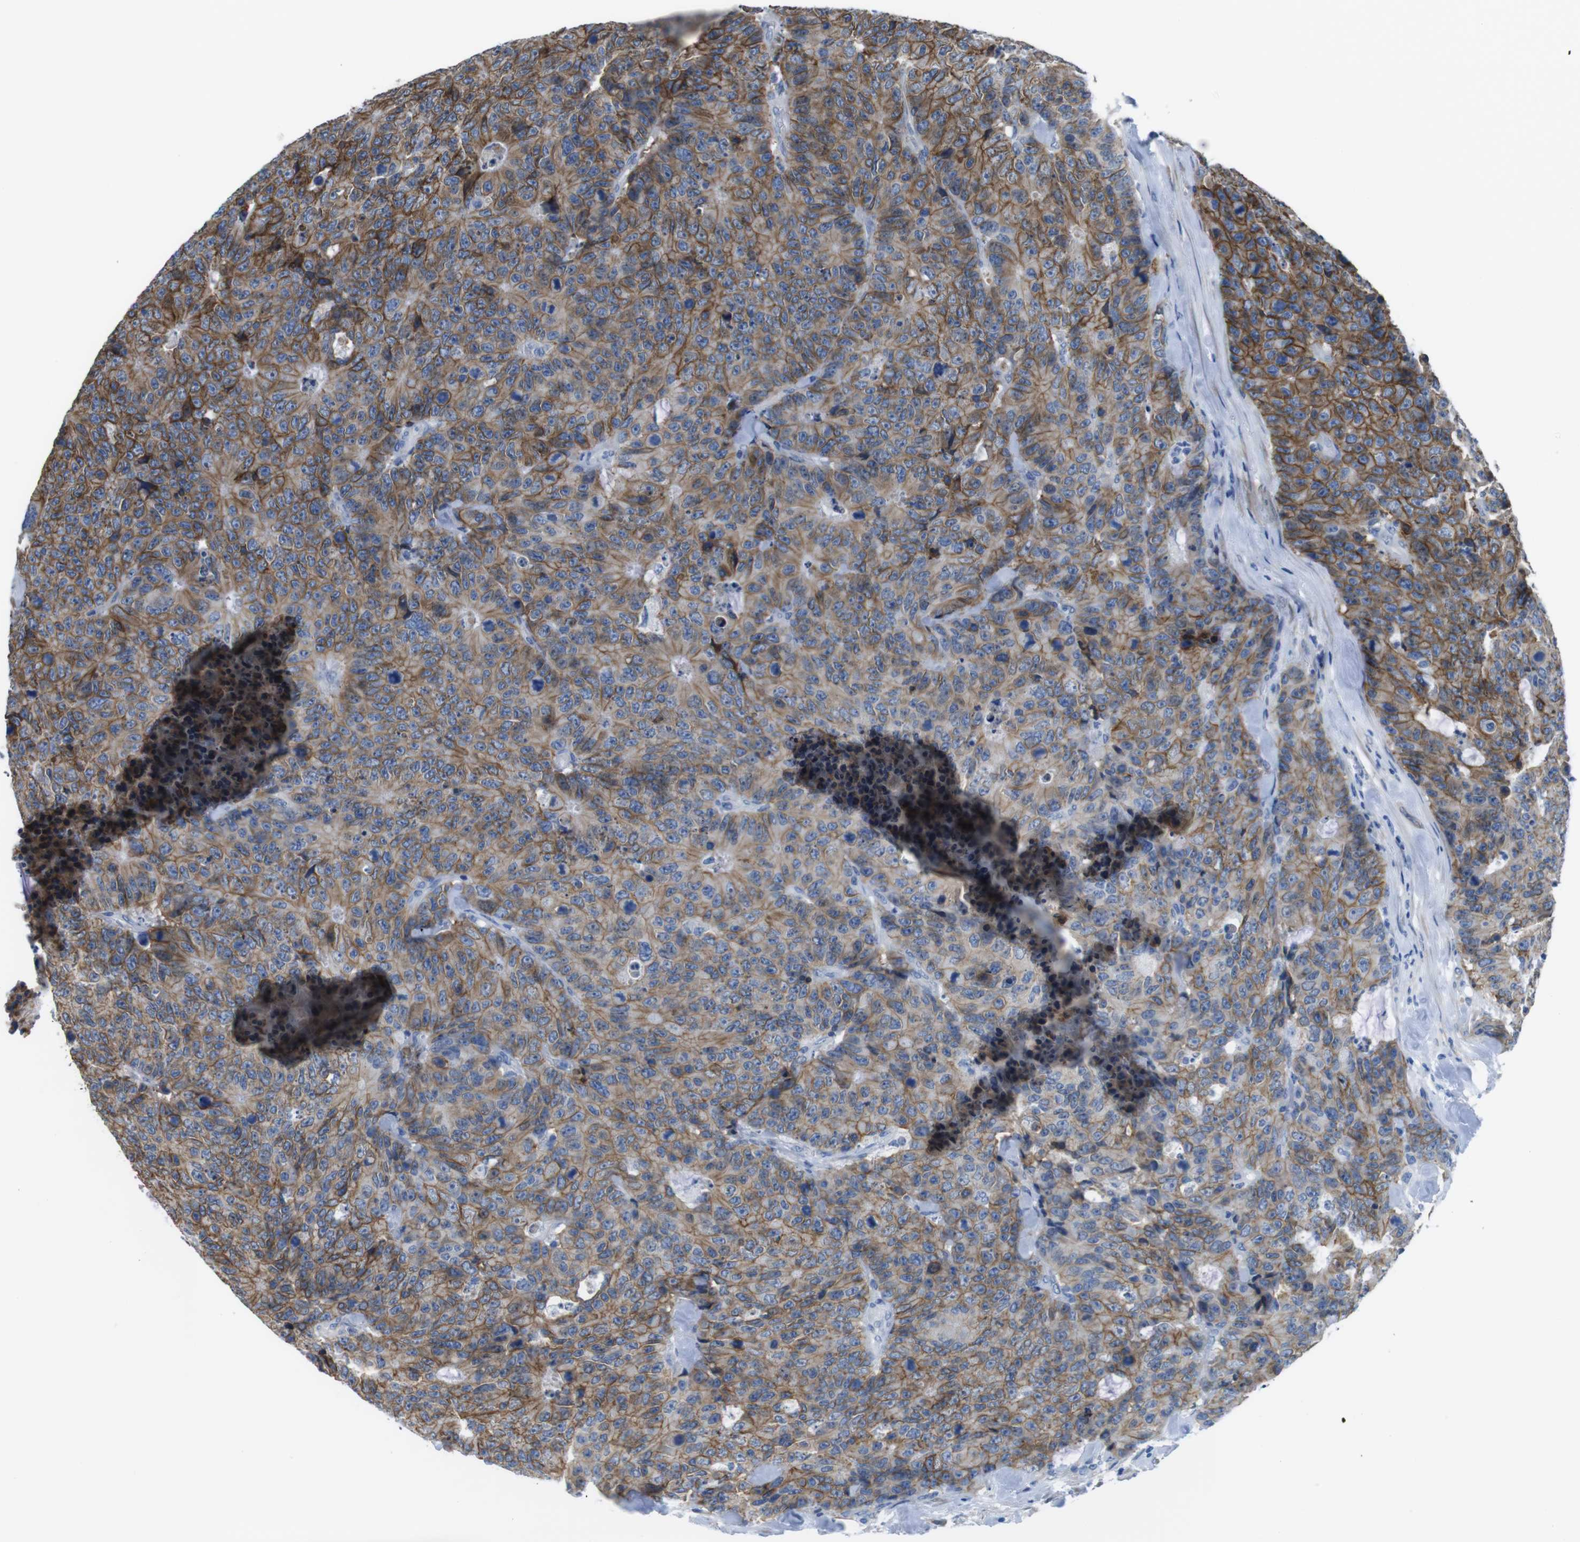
{"staining": {"intensity": "moderate", "quantity": ">75%", "location": "cytoplasmic/membranous"}, "tissue": "colorectal cancer", "cell_type": "Tumor cells", "image_type": "cancer", "snomed": [{"axis": "morphology", "description": "Adenocarcinoma, NOS"}, {"axis": "topography", "description": "Colon"}], "caption": "Tumor cells show medium levels of moderate cytoplasmic/membranous positivity in about >75% of cells in human colorectal cancer. (DAB (3,3'-diaminobenzidine) = brown stain, brightfield microscopy at high magnification).", "gene": "CDH8", "patient": {"sex": "female", "age": 86}}